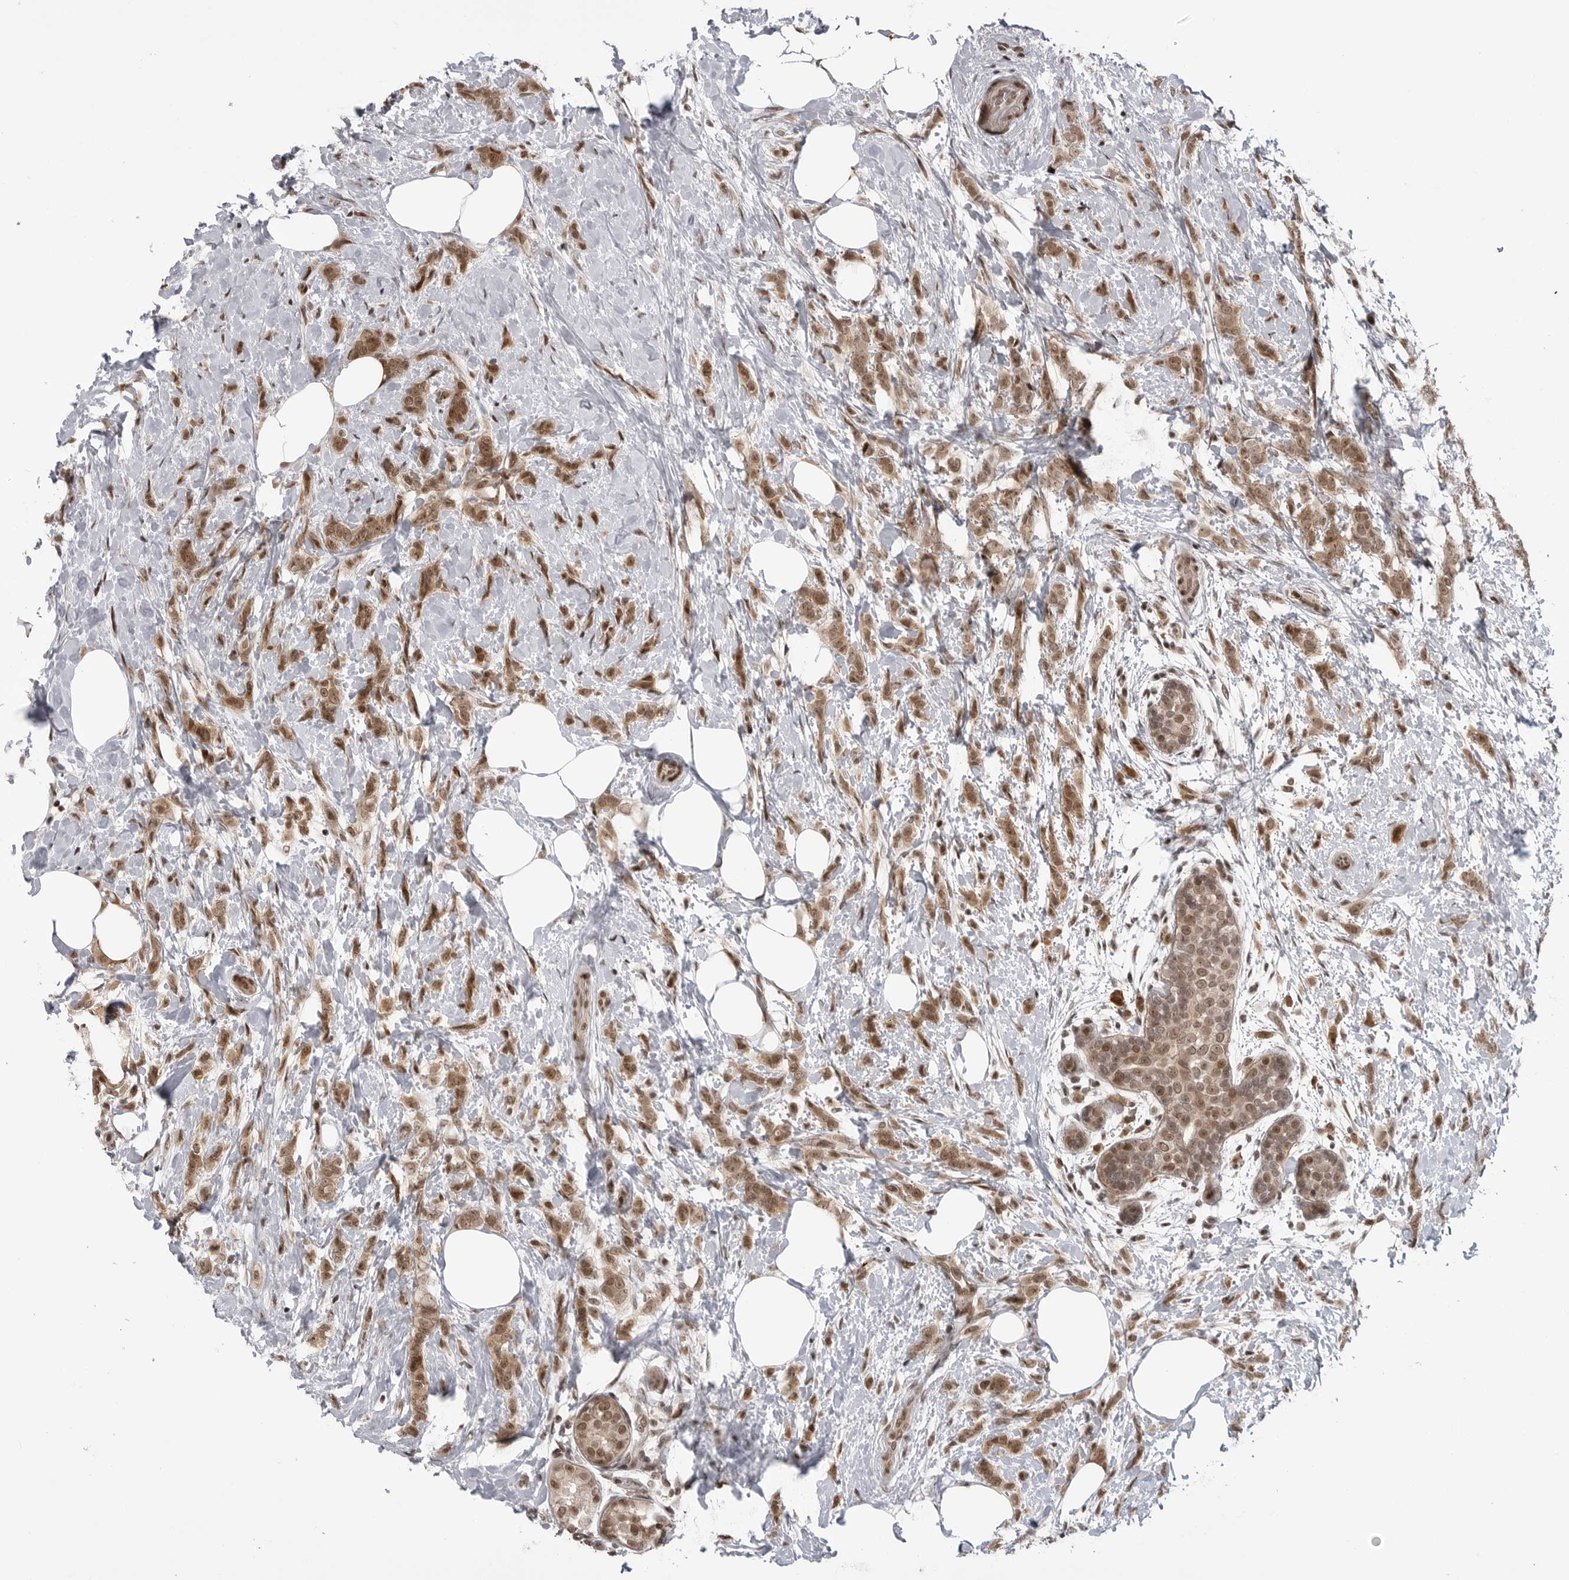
{"staining": {"intensity": "moderate", "quantity": ">75%", "location": "cytoplasmic/membranous,nuclear"}, "tissue": "breast cancer", "cell_type": "Tumor cells", "image_type": "cancer", "snomed": [{"axis": "morphology", "description": "Lobular carcinoma, in situ"}, {"axis": "morphology", "description": "Lobular carcinoma"}, {"axis": "topography", "description": "Breast"}], "caption": "Tumor cells demonstrate medium levels of moderate cytoplasmic/membranous and nuclear positivity in approximately >75% of cells in breast cancer (lobular carcinoma).", "gene": "TRIM66", "patient": {"sex": "female", "age": 41}}